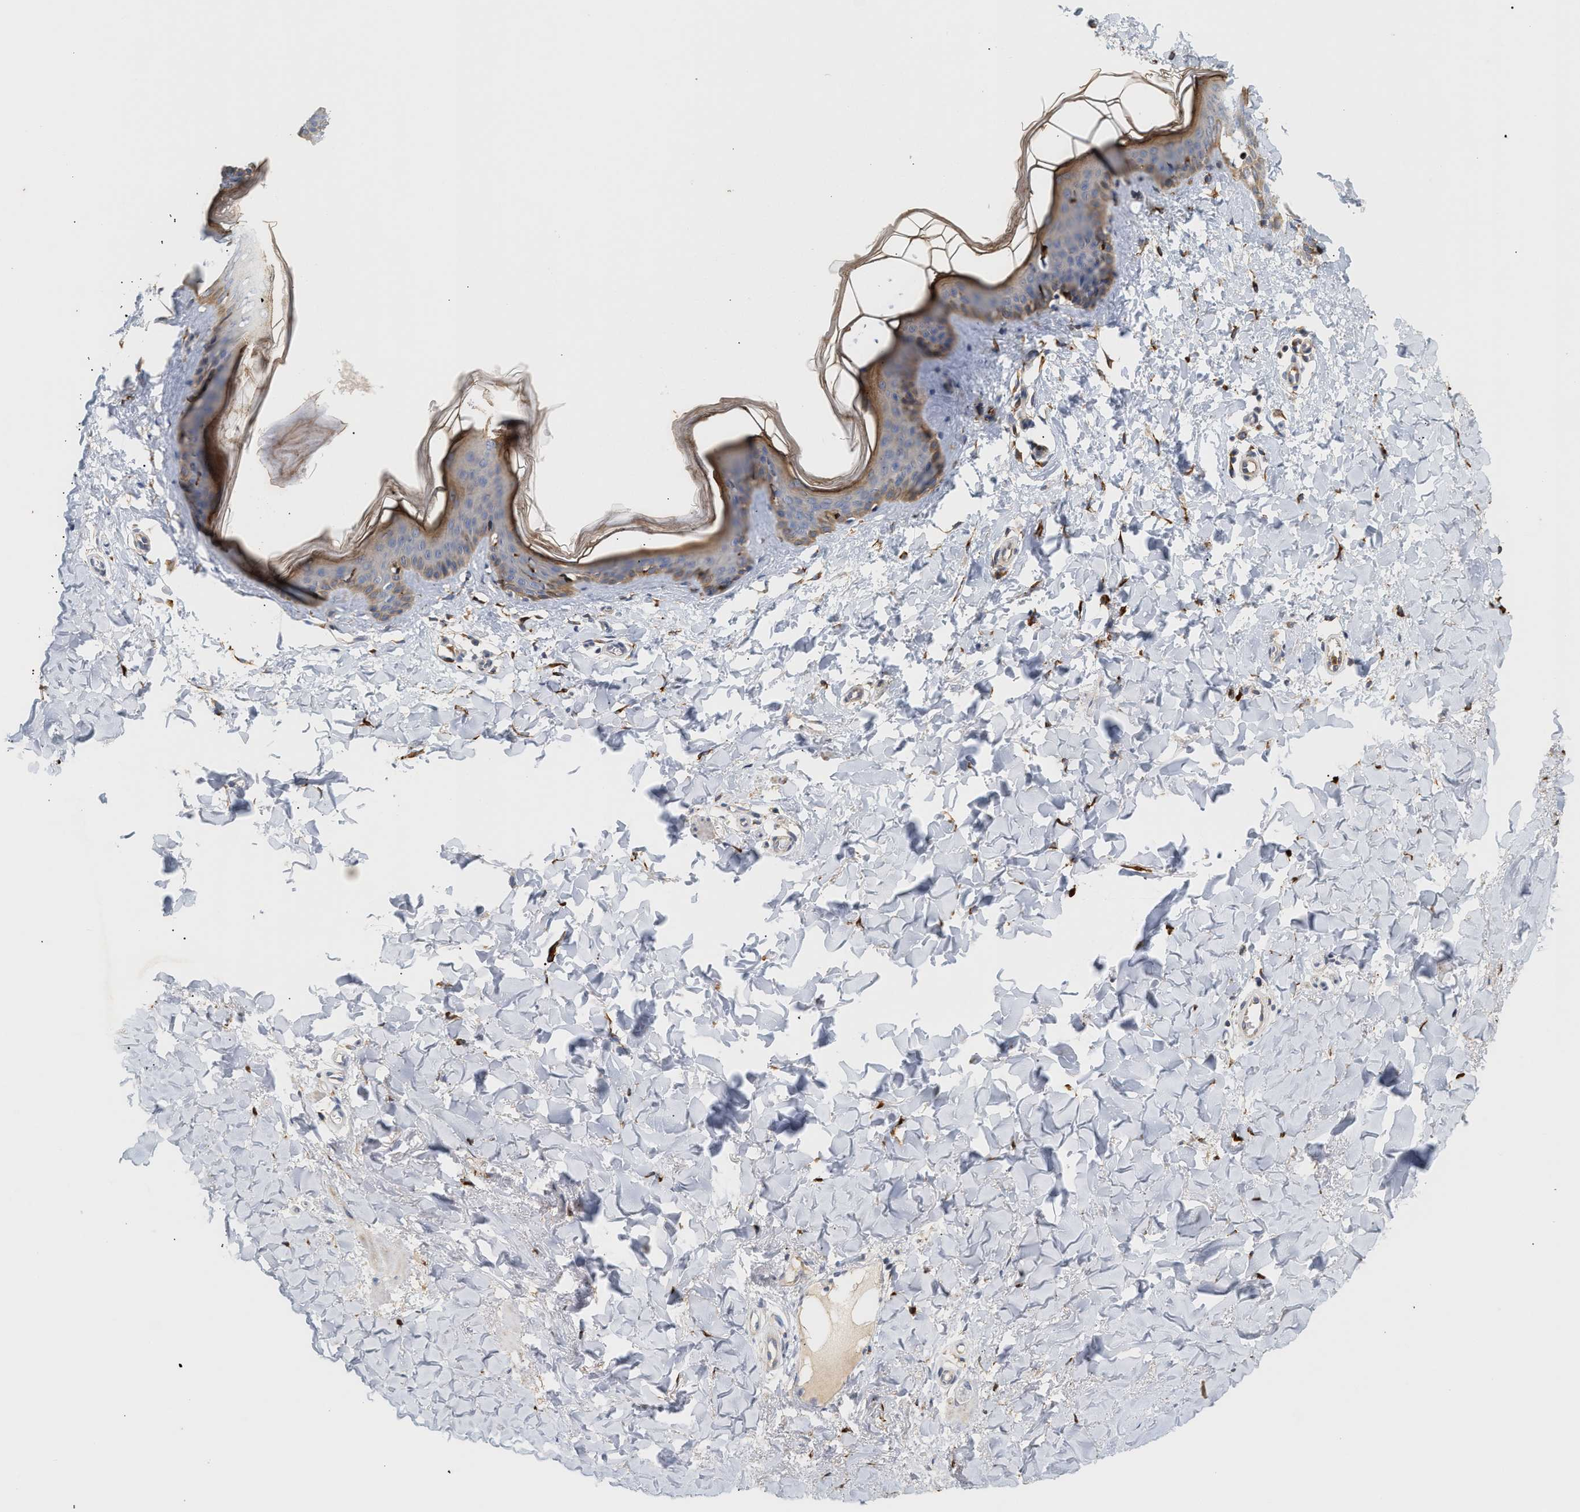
{"staining": {"intensity": "moderate", "quantity": ">75%", "location": "cytoplasmic/membranous"}, "tissue": "skin", "cell_type": "Fibroblasts", "image_type": "normal", "snomed": [{"axis": "morphology", "description": "Normal tissue, NOS"}, {"axis": "topography", "description": "Skin"}], "caption": "IHC staining of normal skin, which reveals medium levels of moderate cytoplasmic/membranous expression in approximately >75% of fibroblasts indicating moderate cytoplasmic/membranous protein expression. The staining was performed using DAB (3,3'-diaminobenzidine) (brown) for protein detection and nuclei were counterstained in hematoxylin (blue).", "gene": "PLCD1", "patient": {"sex": "female", "age": 17}}